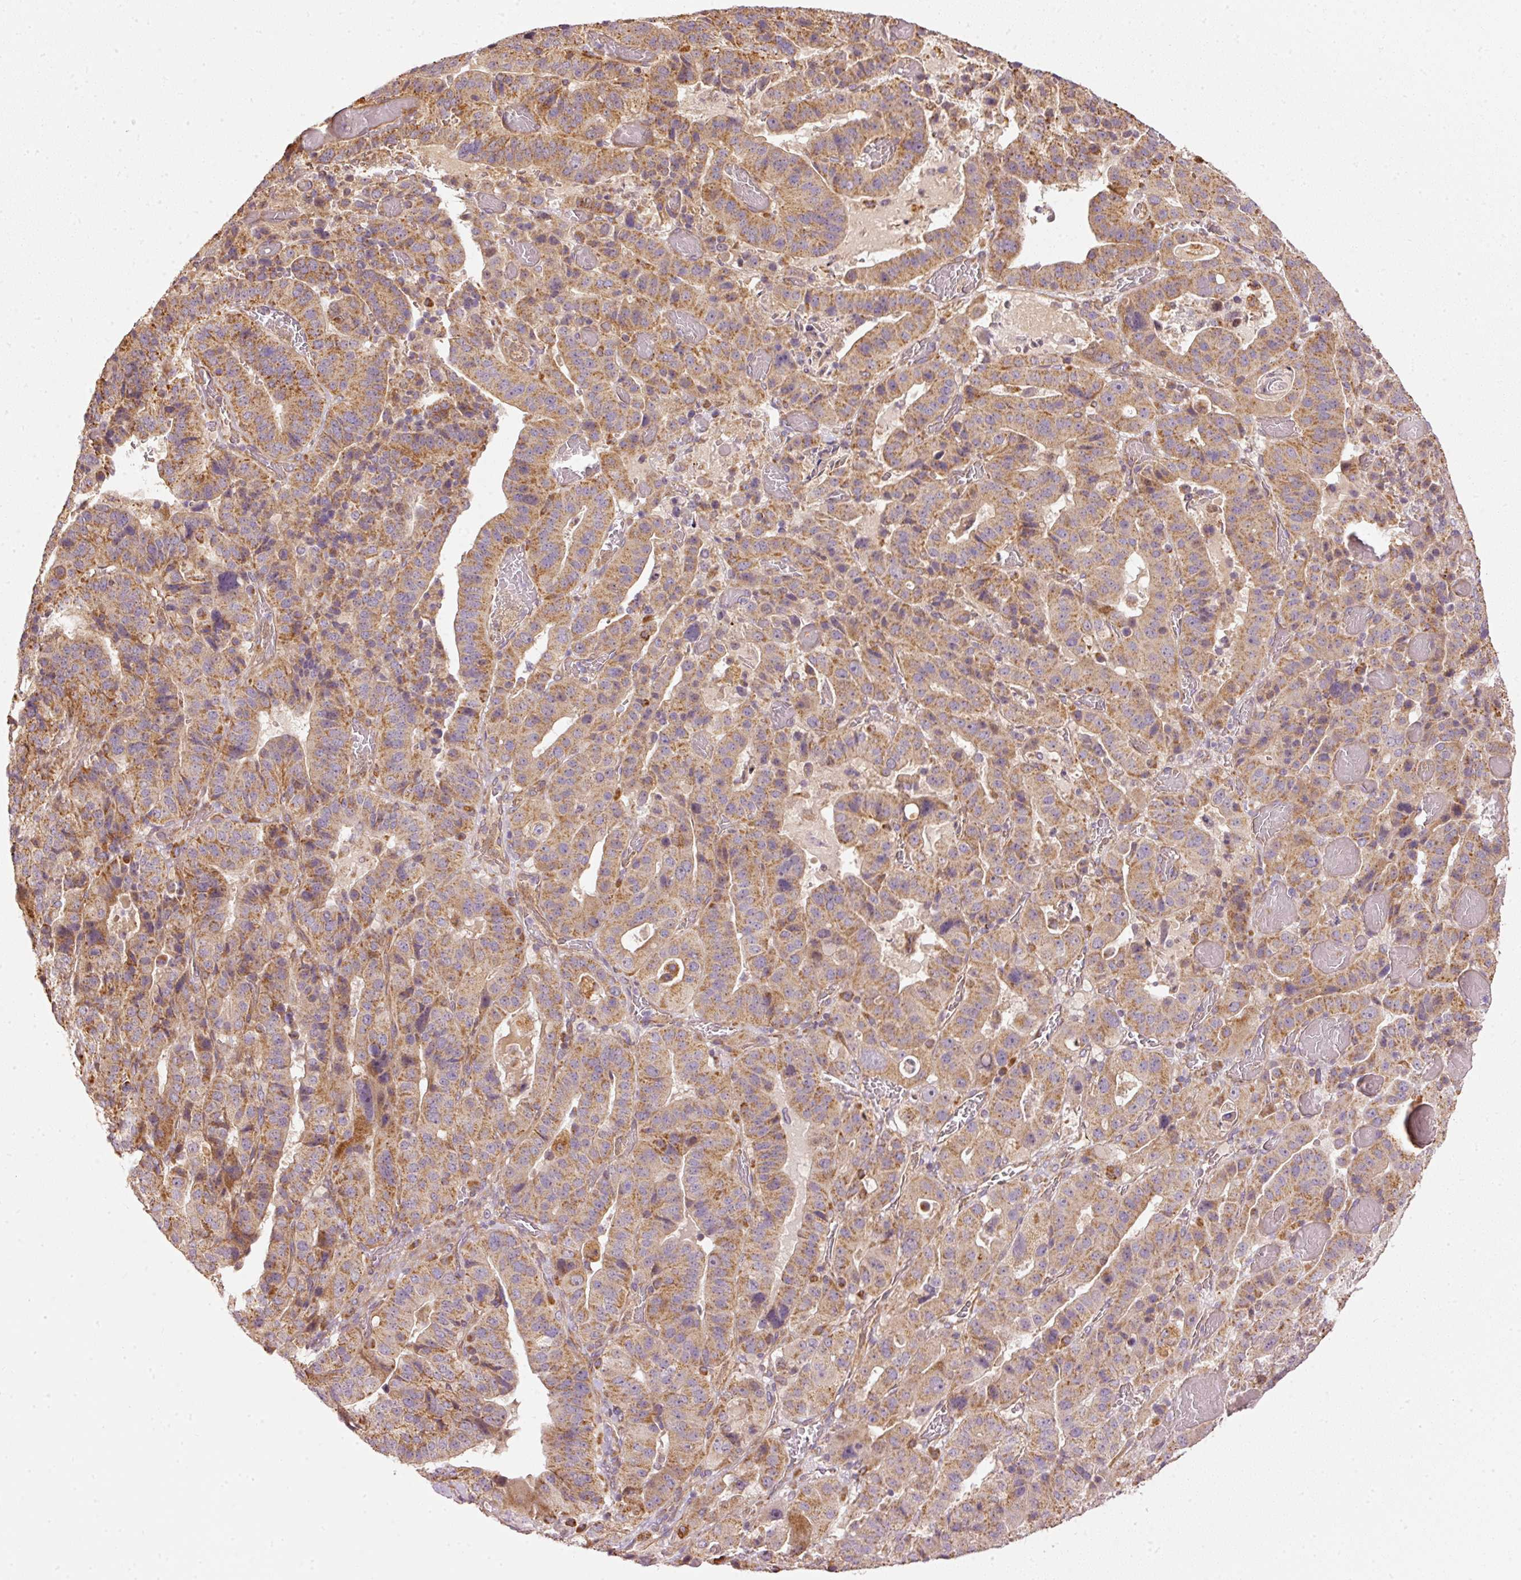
{"staining": {"intensity": "moderate", "quantity": ">75%", "location": "cytoplasmic/membranous"}, "tissue": "stomach cancer", "cell_type": "Tumor cells", "image_type": "cancer", "snomed": [{"axis": "morphology", "description": "Adenocarcinoma, NOS"}, {"axis": "topography", "description": "Stomach"}], "caption": "About >75% of tumor cells in stomach adenocarcinoma show moderate cytoplasmic/membranous protein expression as visualized by brown immunohistochemical staining.", "gene": "MTHFD1L", "patient": {"sex": "male", "age": 48}}